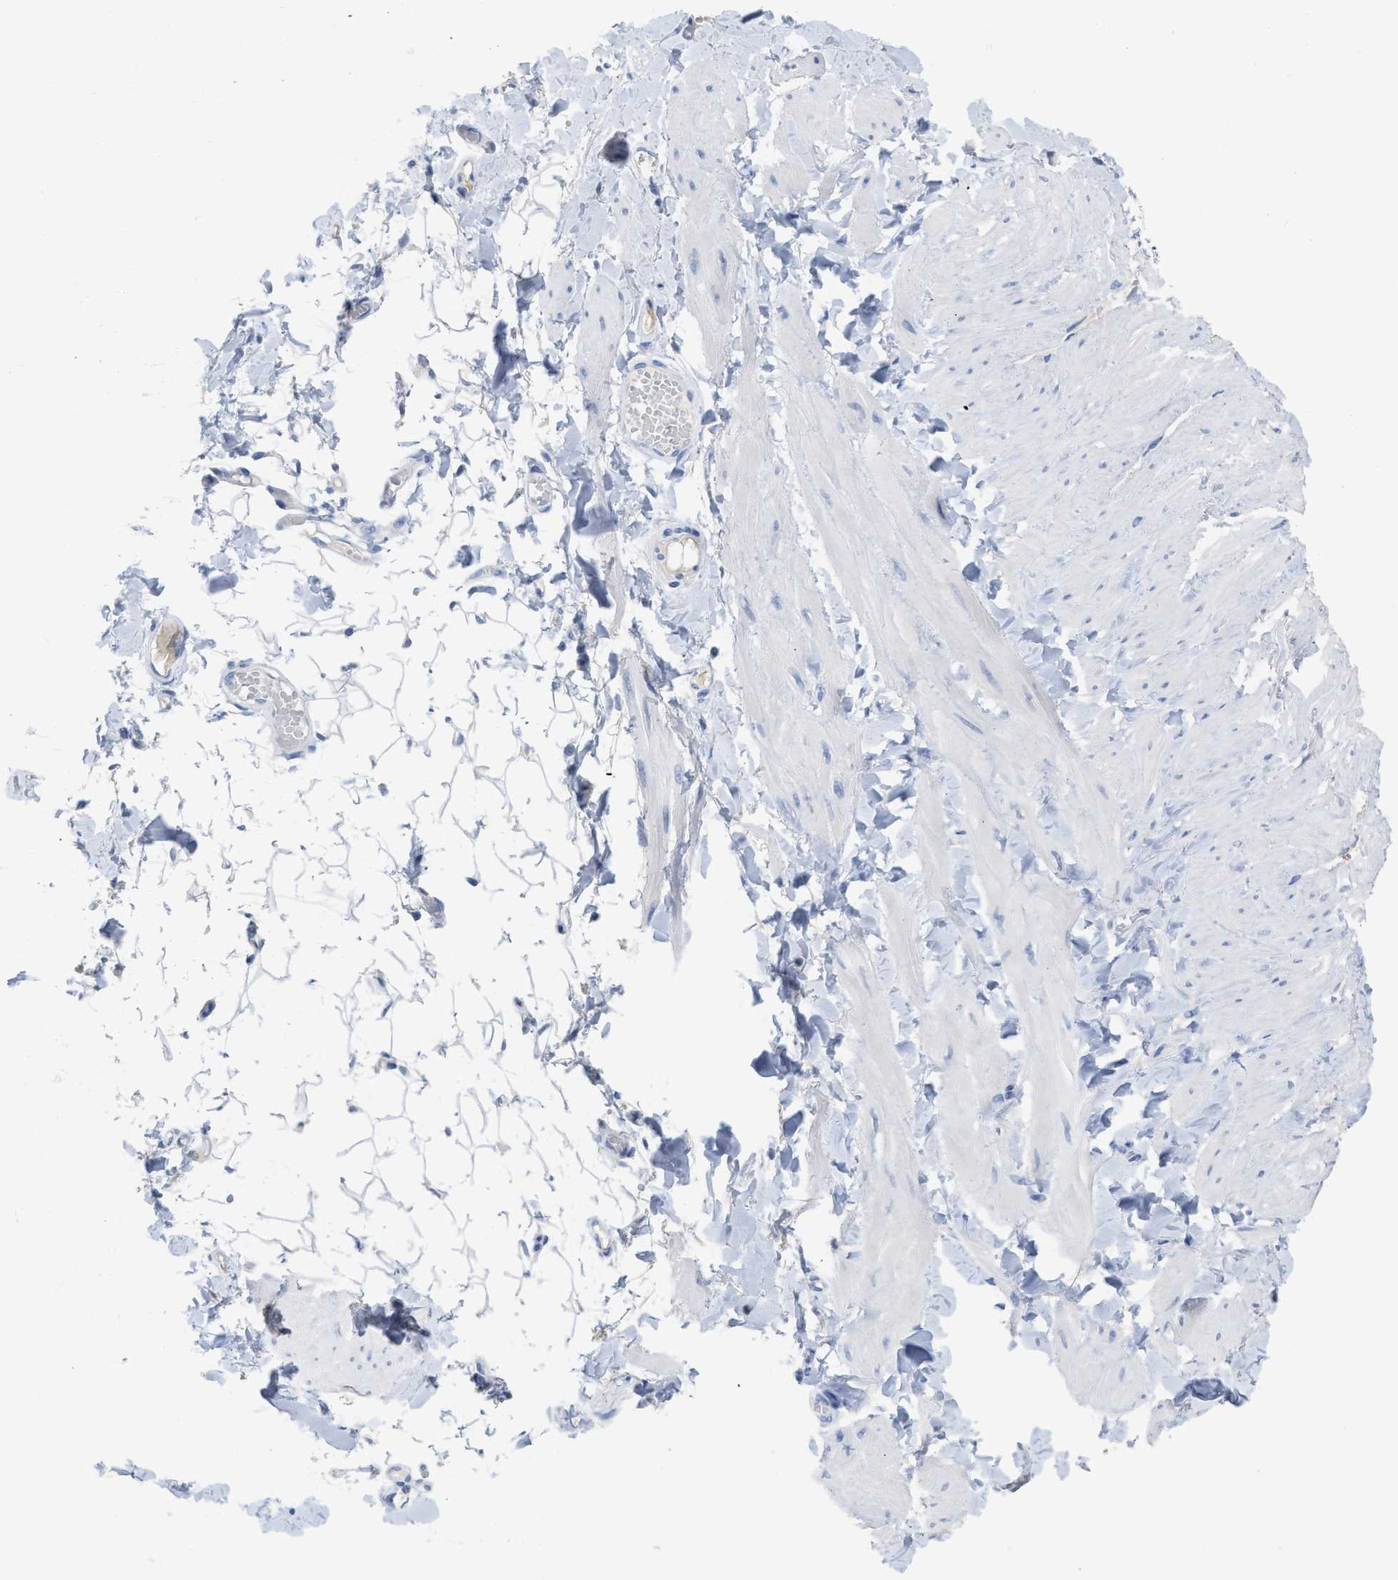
{"staining": {"intensity": "negative", "quantity": "none", "location": "none"}, "tissue": "adipose tissue", "cell_type": "Adipocytes", "image_type": "normal", "snomed": [{"axis": "morphology", "description": "Normal tissue, NOS"}, {"axis": "topography", "description": "Adipose tissue"}, {"axis": "topography", "description": "Vascular tissue"}, {"axis": "topography", "description": "Peripheral nerve tissue"}], "caption": "A high-resolution photomicrograph shows immunohistochemistry (IHC) staining of benign adipose tissue, which demonstrates no significant expression in adipocytes.", "gene": "CEACAM5", "patient": {"sex": "male", "age": 25}}